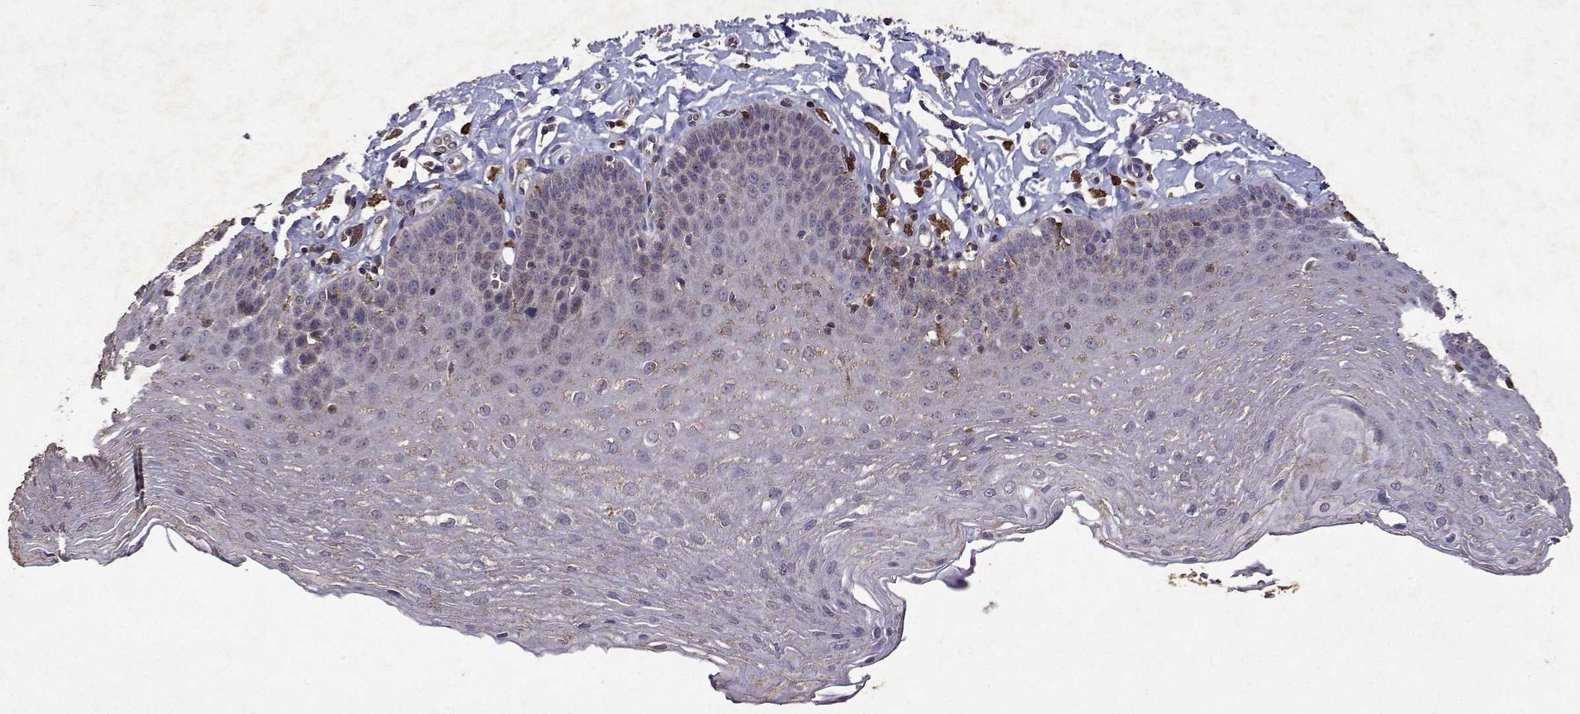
{"staining": {"intensity": "negative", "quantity": "none", "location": "none"}, "tissue": "esophagus", "cell_type": "Squamous epithelial cells", "image_type": "normal", "snomed": [{"axis": "morphology", "description": "Normal tissue, NOS"}, {"axis": "topography", "description": "Esophagus"}], "caption": "High magnification brightfield microscopy of unremarkable esophagus stained with DAB (brown) and counterstained with hematoxylin (blue): squamous epithelial cells show no significant expression. (DAB (3,3'-diaminobenzidine) immunohistochemistry (IHC) visualized using brightfield microscopy, high magnification).", "gene": "APAF1", "patient": {"sex": "female", "age": 81}}